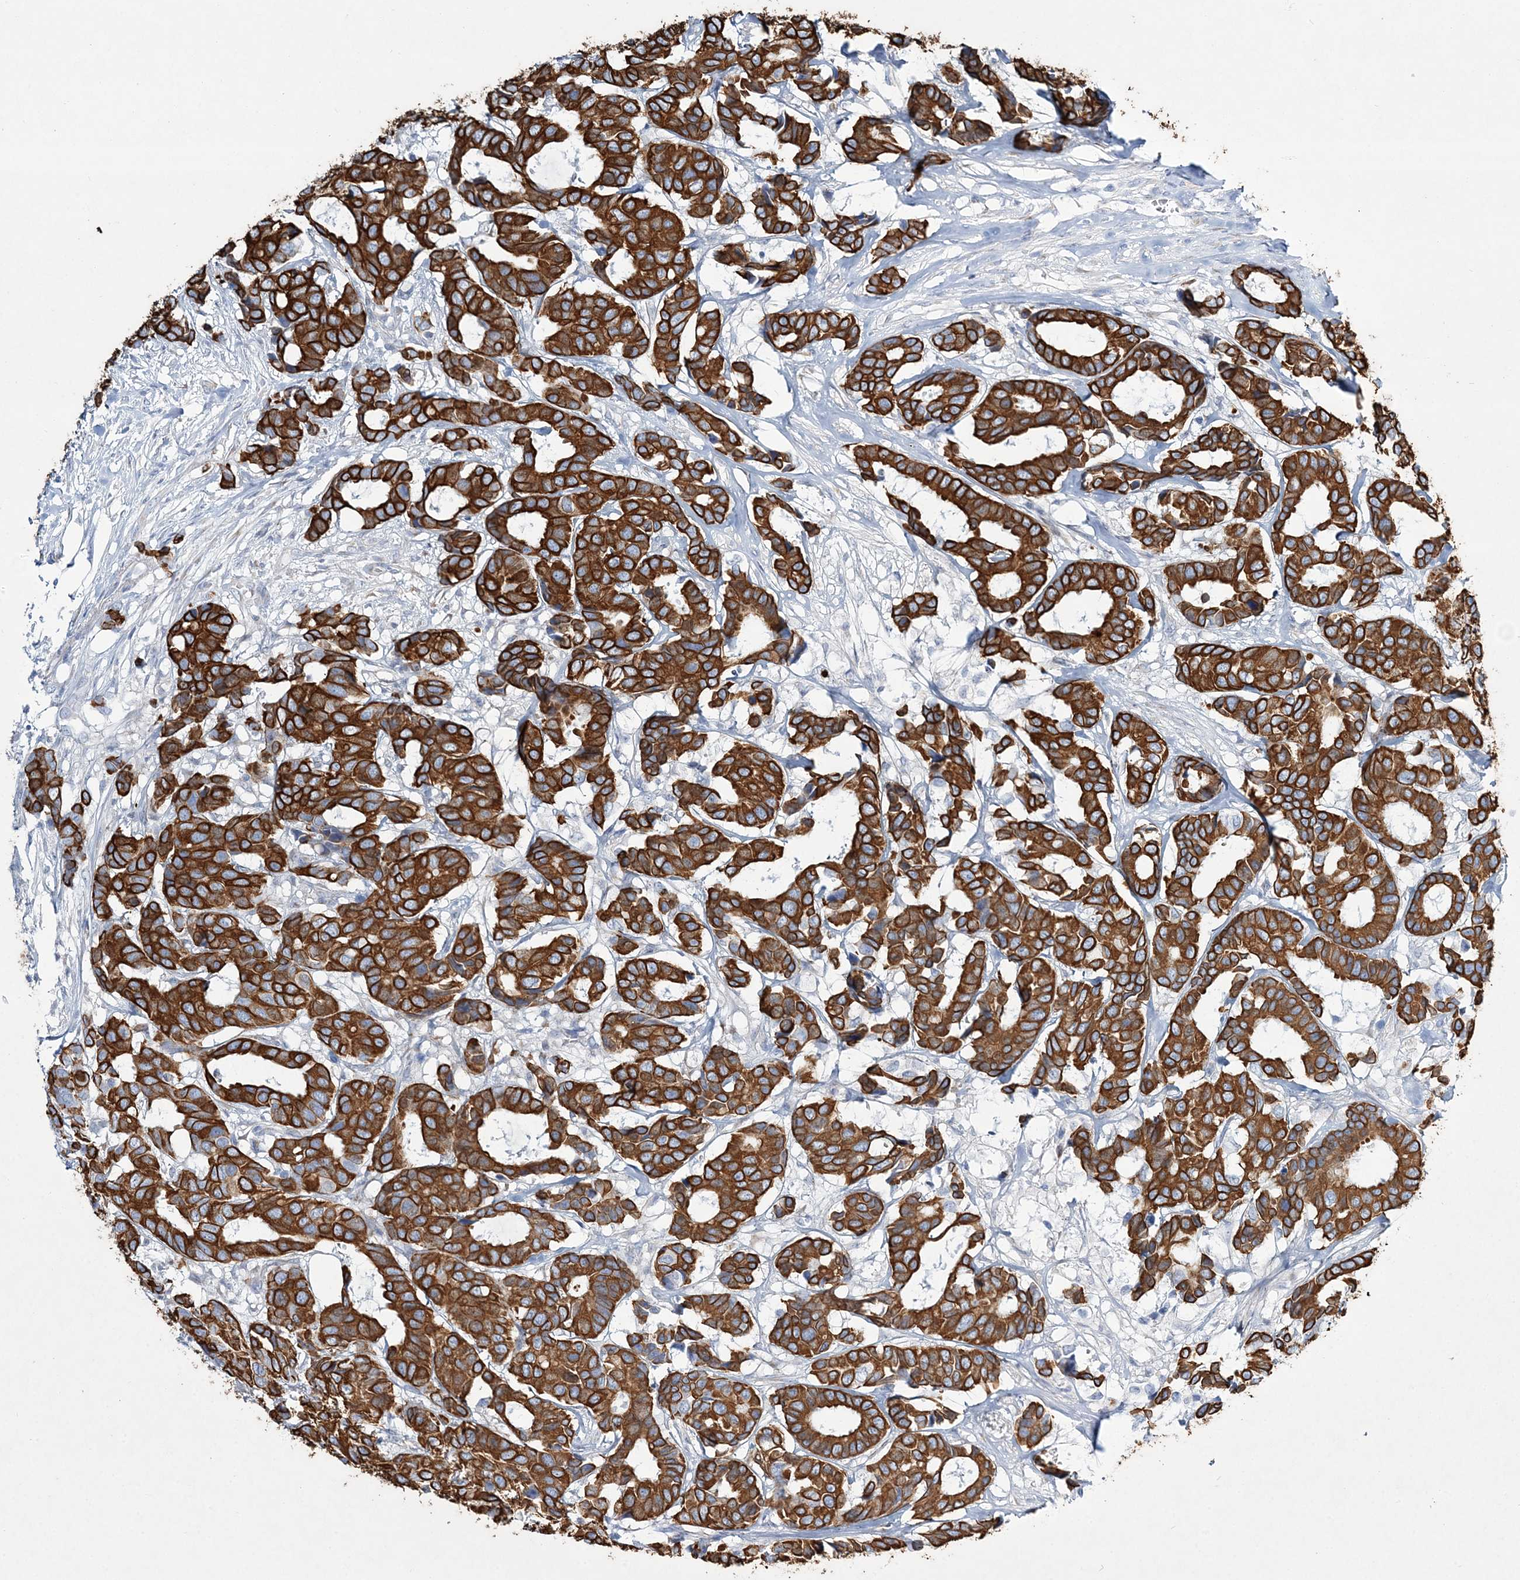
{"staining": {"intensity": "strong", "quantity": ">75%", "location": "cytoplasmic/membranous"}, "tissue": "breast cancer", "cell_type": "Tumor cells", "image_type": "cancer", "snomed": [{"axis": "morphology", "description": "Duct carcinoma"}, {"axis": "topography", "description": "Breast"}], "caption": "A micrograph of human intraductal carcinoma (breast) stained for a protein displays strong cytoplasmic/membranous brown staining in tumor cells. (brown staining indicates protein expression, while blue staining denotes nuclei).", "gene": "ADGRL1", "patient": {"sex": "female", "age": 87}}